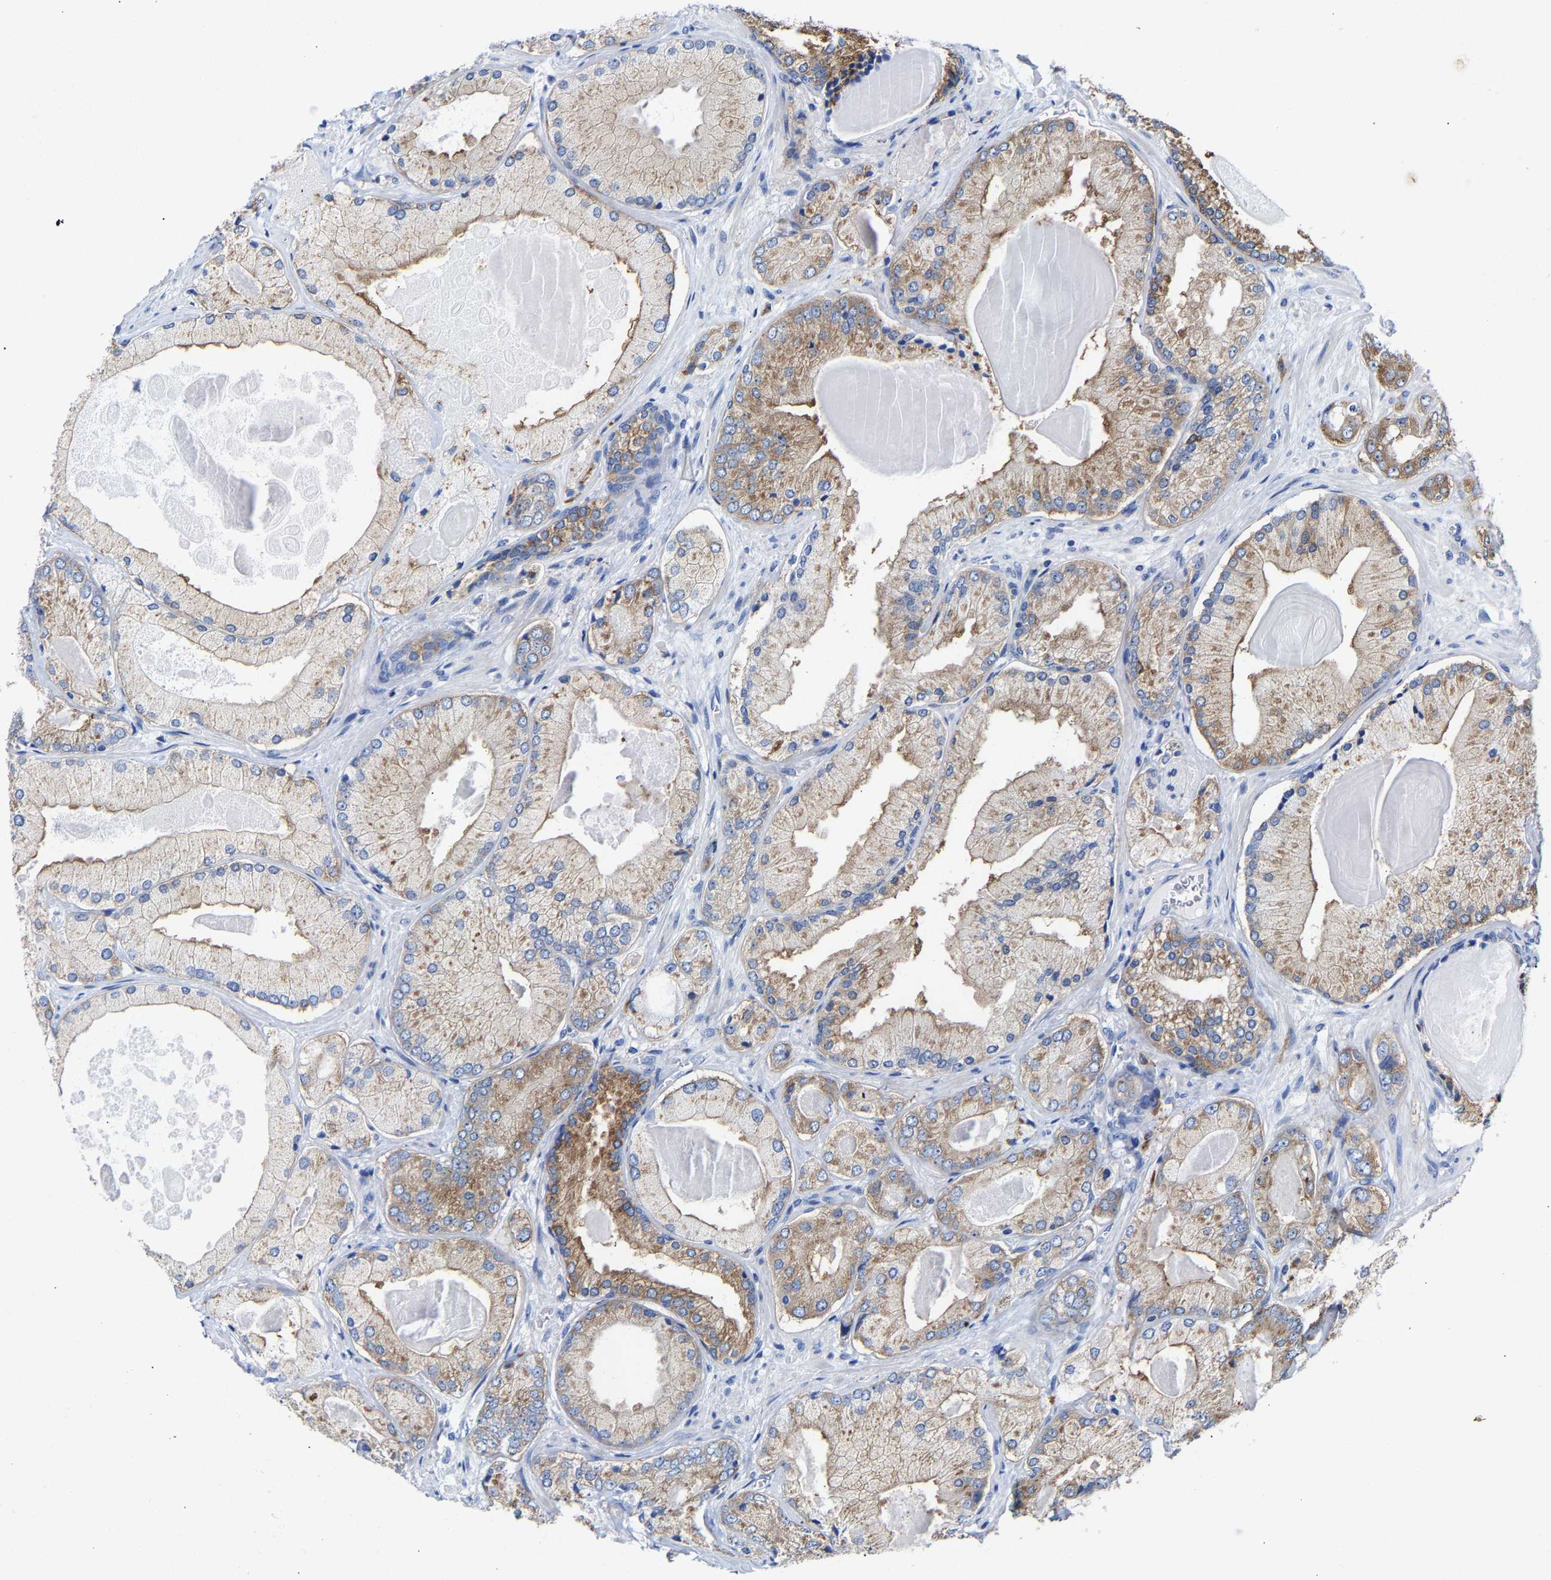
{"staining": {"intensity": "moderate", "quantity": "25%-75%", "location": "cytoplasmic/membranous"}, "tissue": "prostate cancer", "cell_type": "Tumor cells", "image_type": "cancer", "snomed": [{"axis": "morphology", "description": "Adenocarcinoma, Low grade"}, {"axis": "topography", "description": "Prostate"}], "caption": "A brown stain shows moderate cytoplasmic/membranous positivity of a protein in prostate cancer tumor cells.", "gene": "PPP1R15A", "patient": {"sex": "male", "age": 65}}